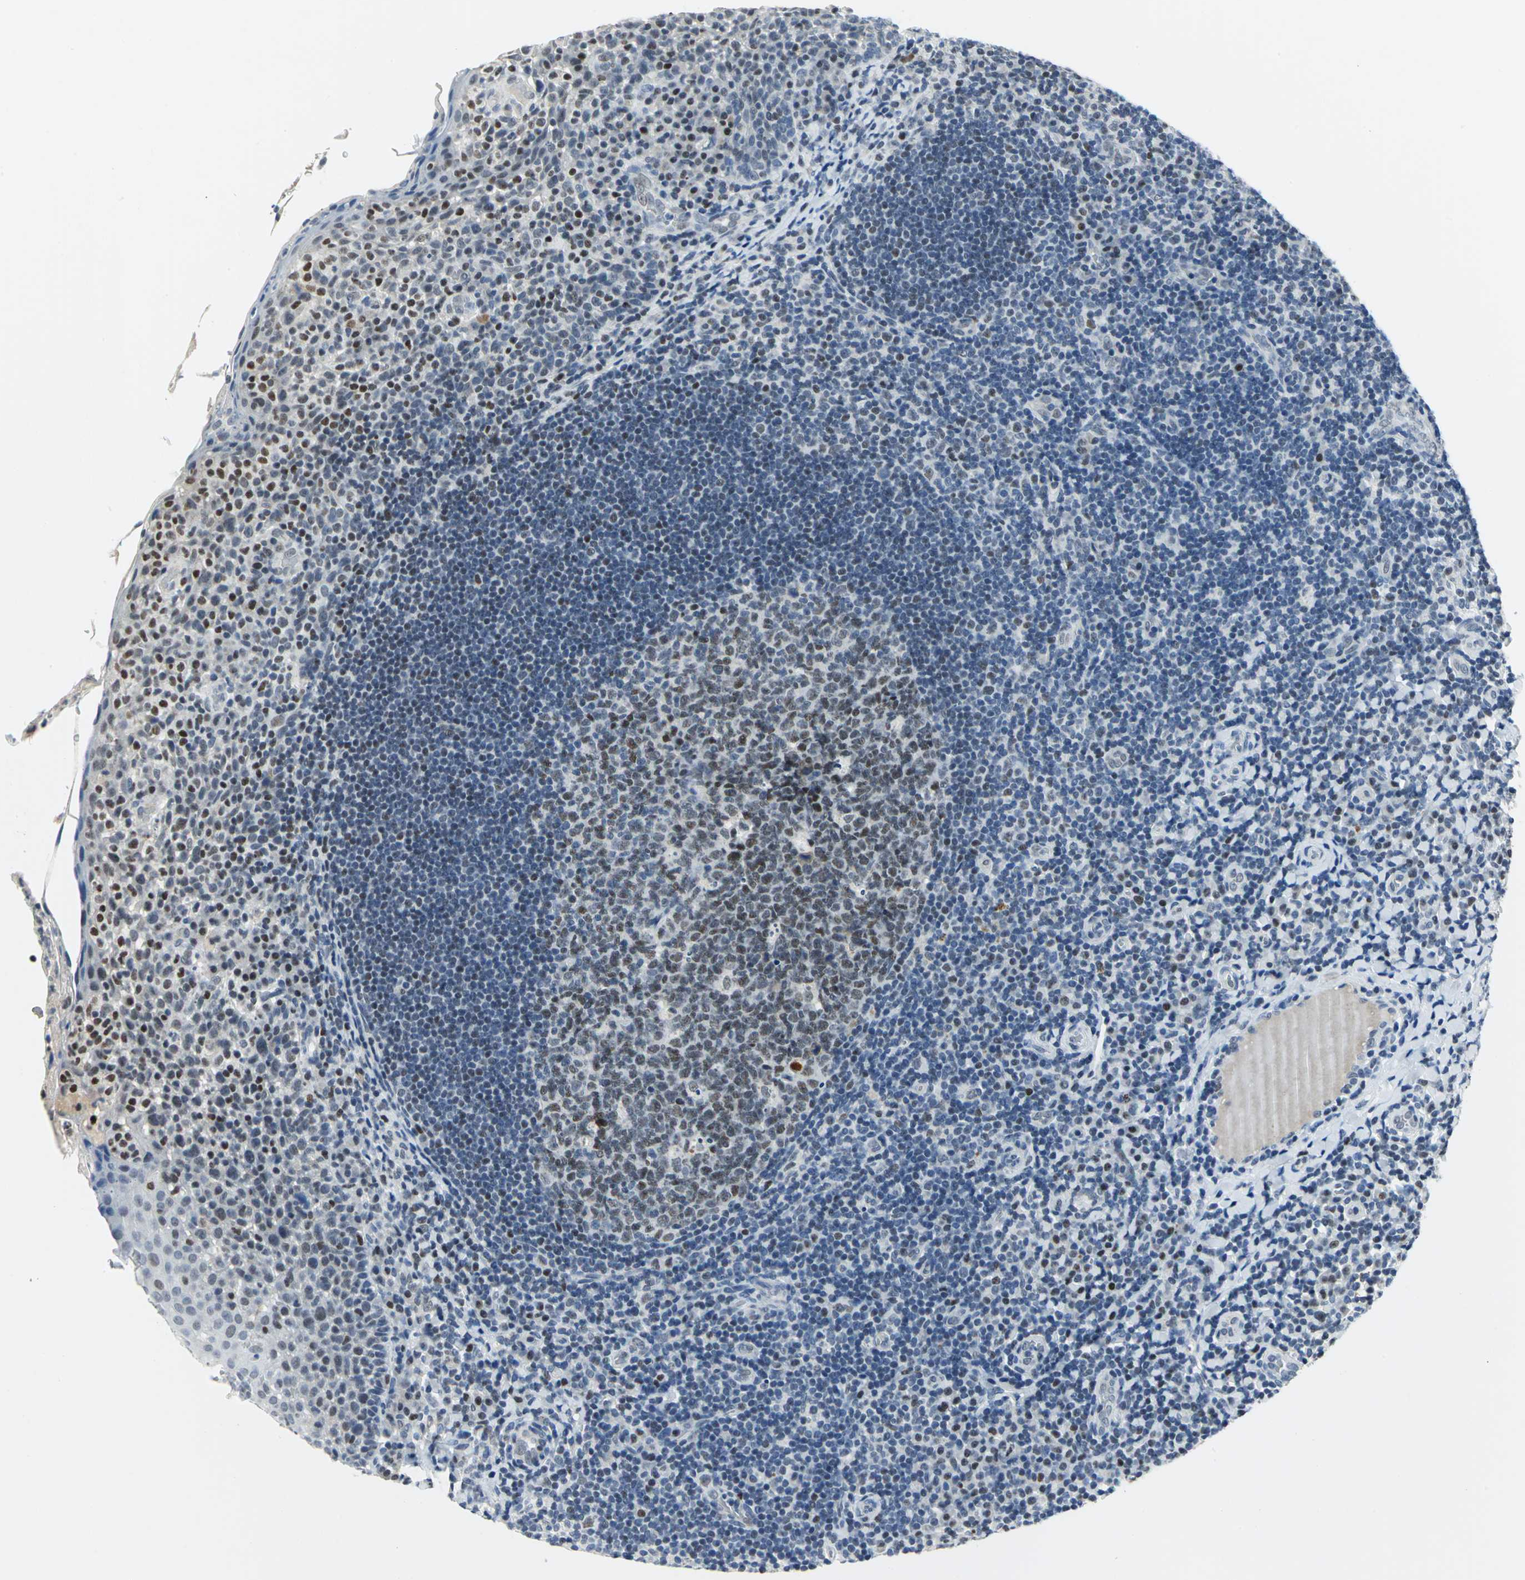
{"staining": {"intensity": "weak", "quantity": ">75%", "location": "nuclear"}, "tissue": "tonsil", "cell_type": "Germinal center cells", "image_type": "normal", "snomed": [{"axis": "morphology", "description": "Normal tissue, NOS"}, {"axis": "topography", "description": "Tonsil"}], "caption": "A brown stain shows weak nuclear expression of a protein in germinal center cells of normal human tonsil. (Brightfield microscopy of DAB IHC at high magnification).", "gene": "RAD17", "patient": {"sex": "male", "age": 17}}